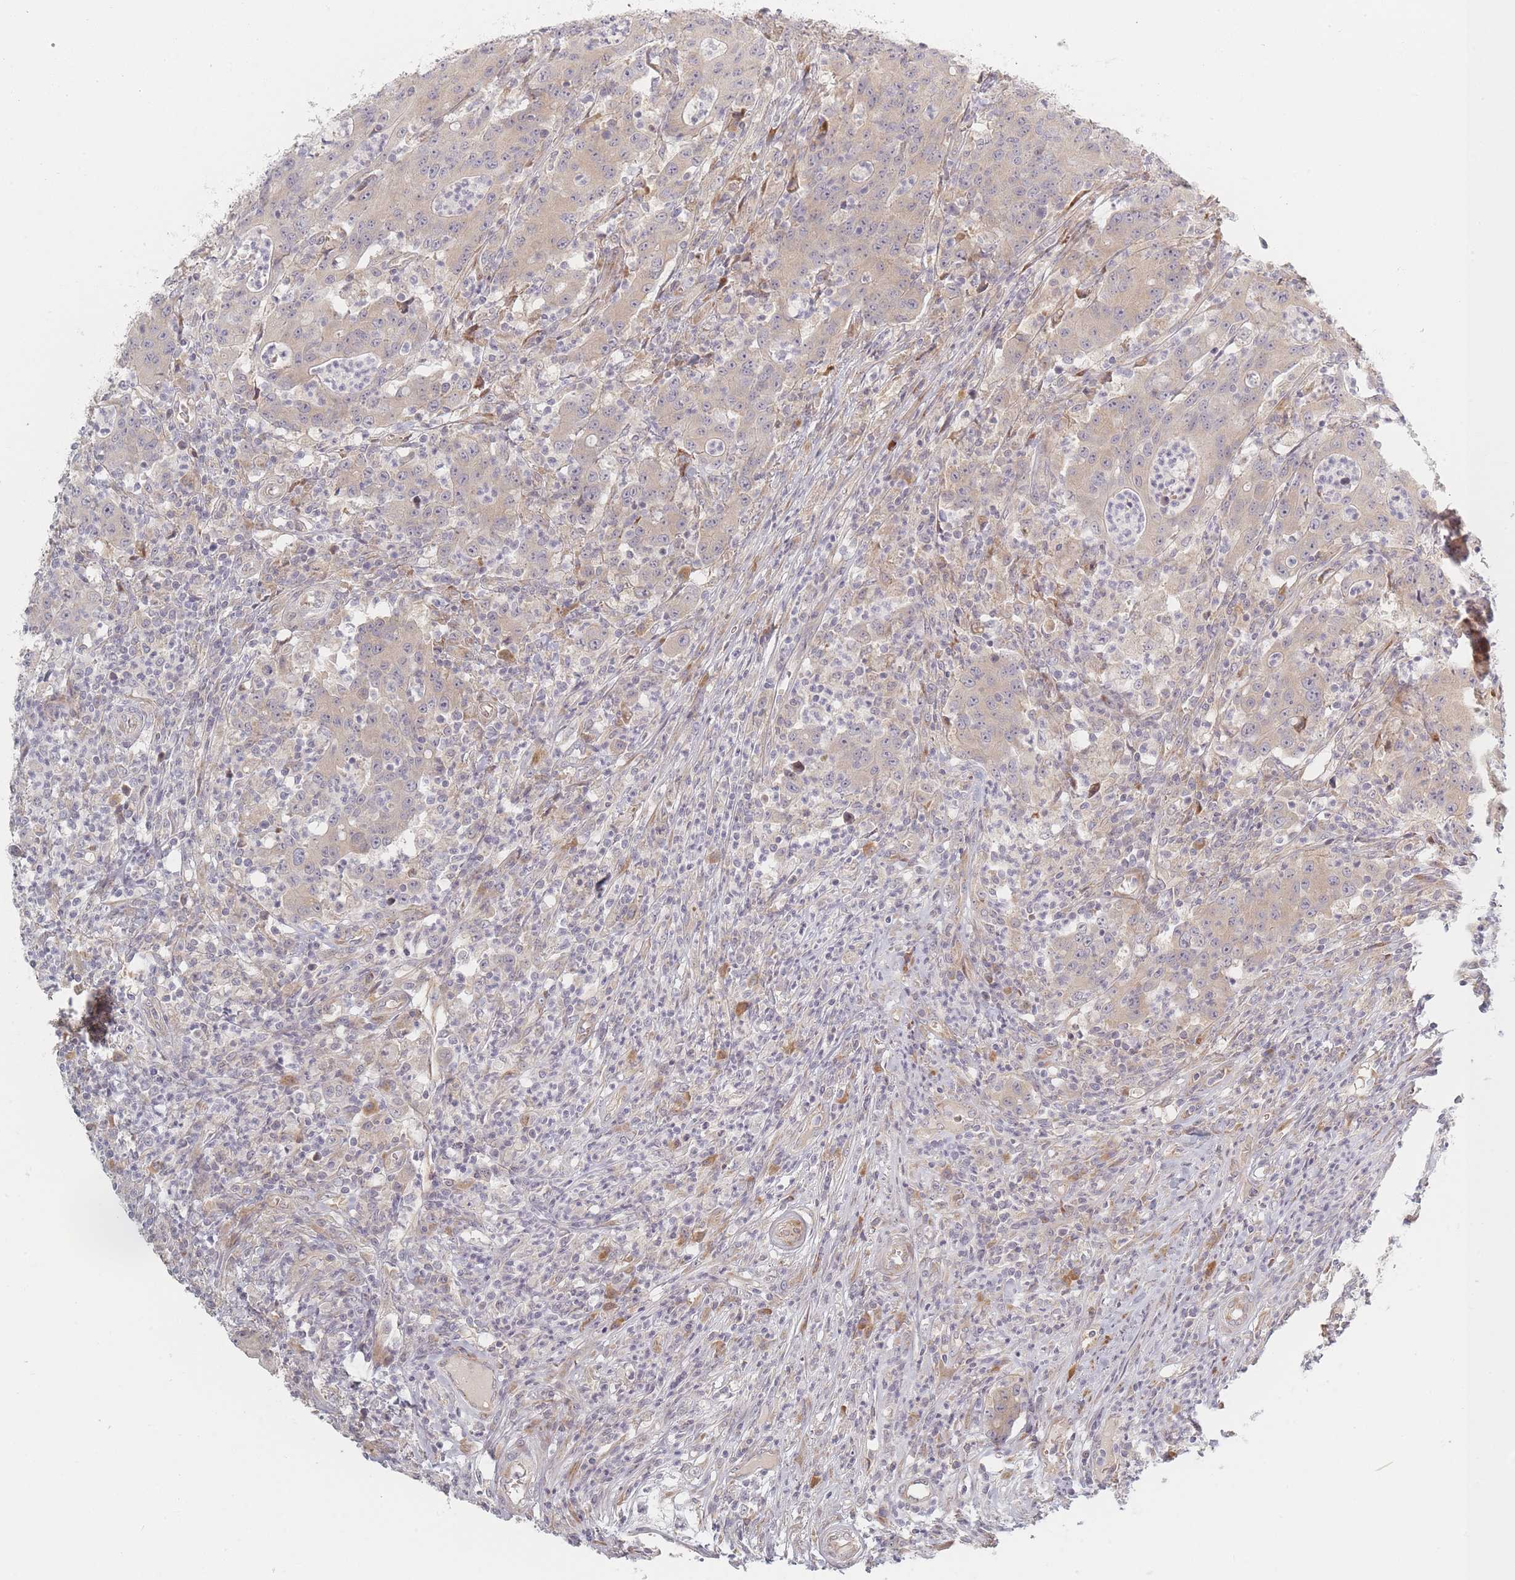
{"staining": {"intensity": "moderate", "quantity": "25%-75%", "location": "cytoplasmic/membranous"}, "tissue": "colorectal cancer", "cell_type": "Tumor cells", "image_type": "cancer", "snomed": [{"axis": "morphology", "description": "Adenocarcinoma, NOS"}, {"axis": "topography", "description": "Colon"}], "caption": "The immunohistochemical stain shows moderate cytoplasmic/membranous positivity in tumor cells of colorectal adenocarcinoma tissue.", "gene": "ZKSCAN7", "patient": {"sex": "male", "age": 83}}